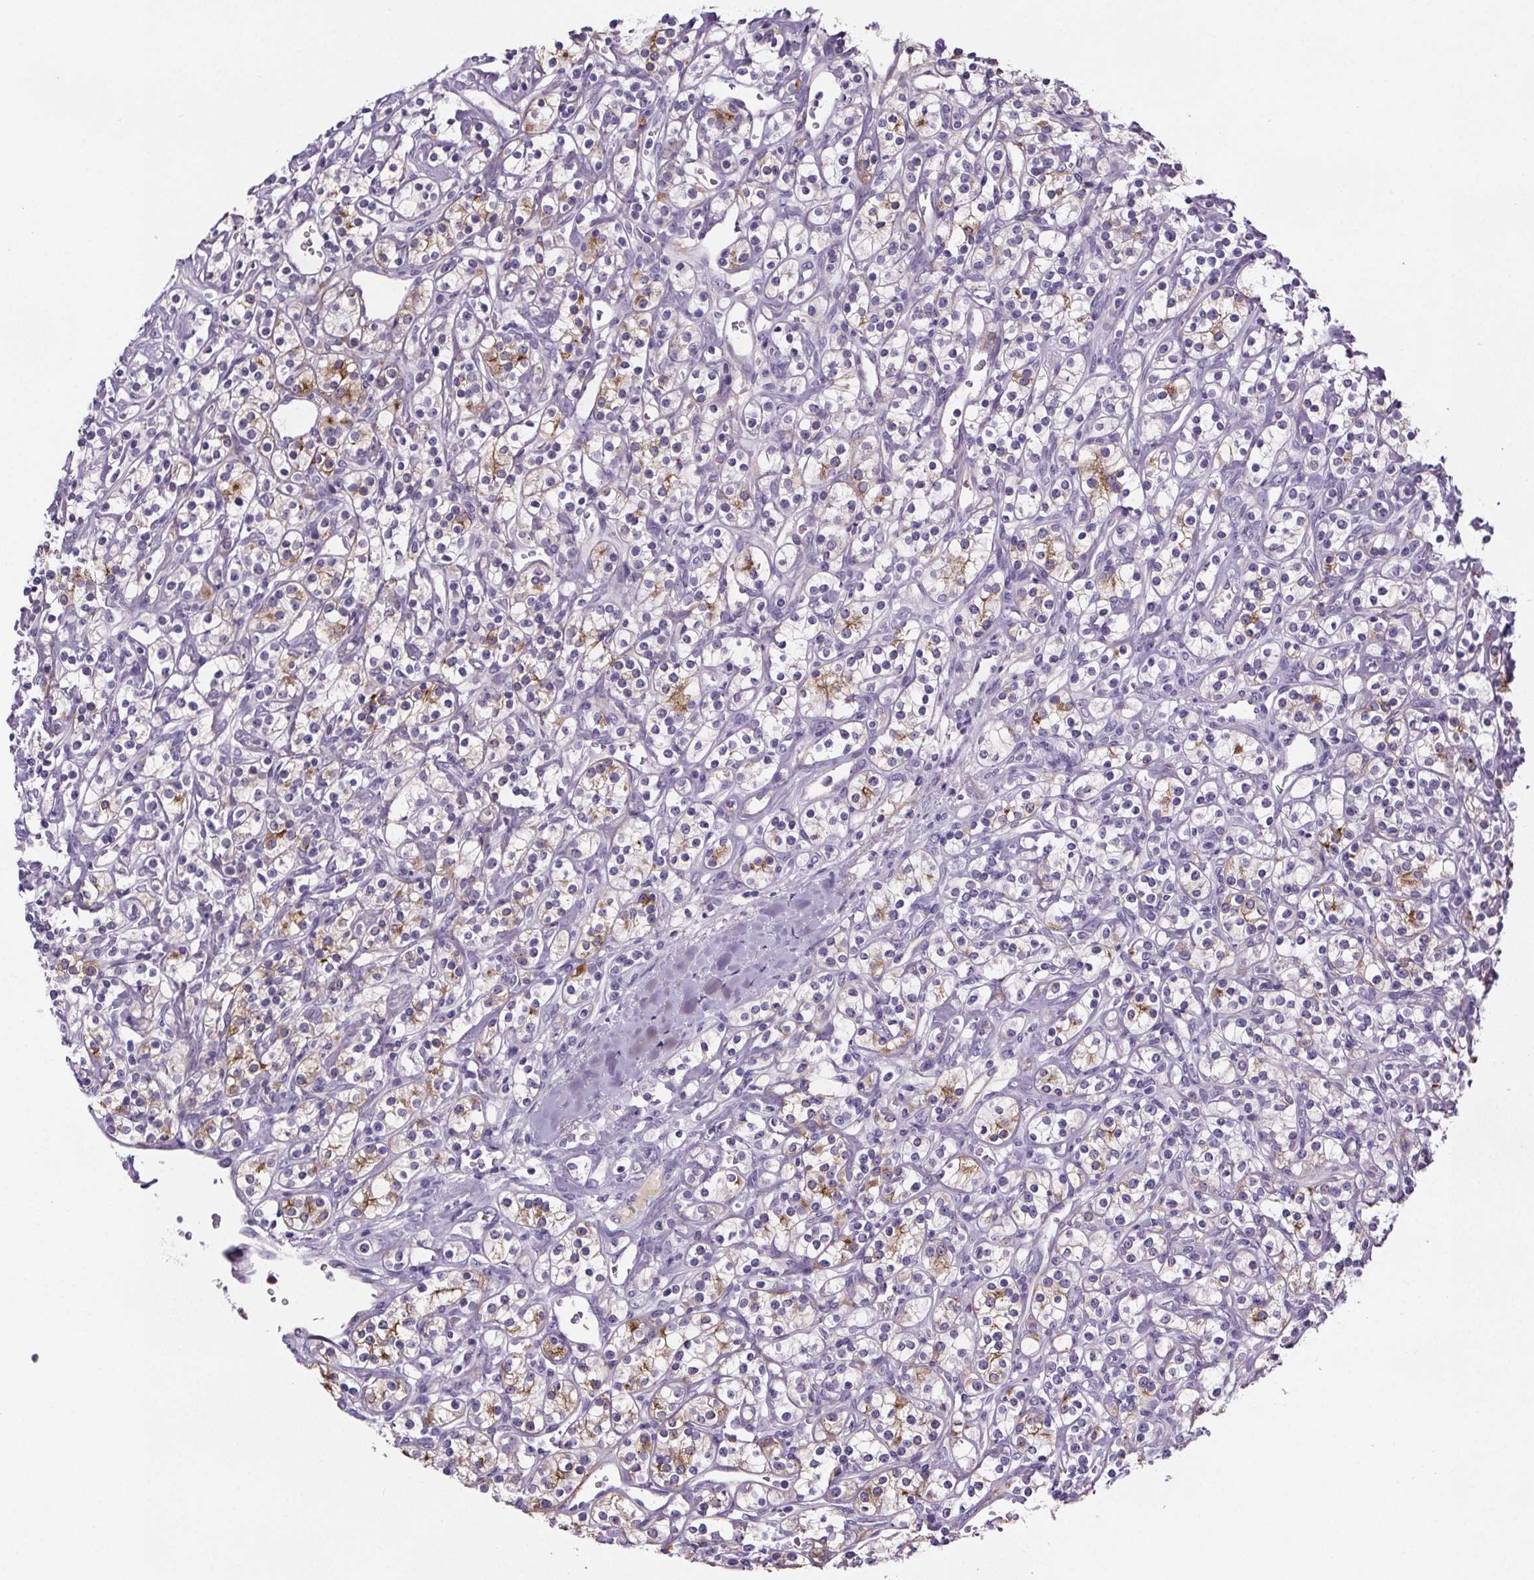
{"staining": {"intensity": "moderate", "quantity": "<25%", "location": "cytoplasmic/membranous"}, "tissue": "renal cancer", "cell_type": "Tumor cells", "image_type": "cancer", "snomed": [{"axis": "morphology", "description": "Adenocarcinoma, NOS"}, {"axis": "topography", "description": "Kidney"}], "caption": "Renal cancer stained for a protein (brown) reveals moderate cytoplasmic/membranous positive staining in approximately <25% of tumor cells.", "gene": "CUBN", "patient": {"sex": "male", "age": 77}}